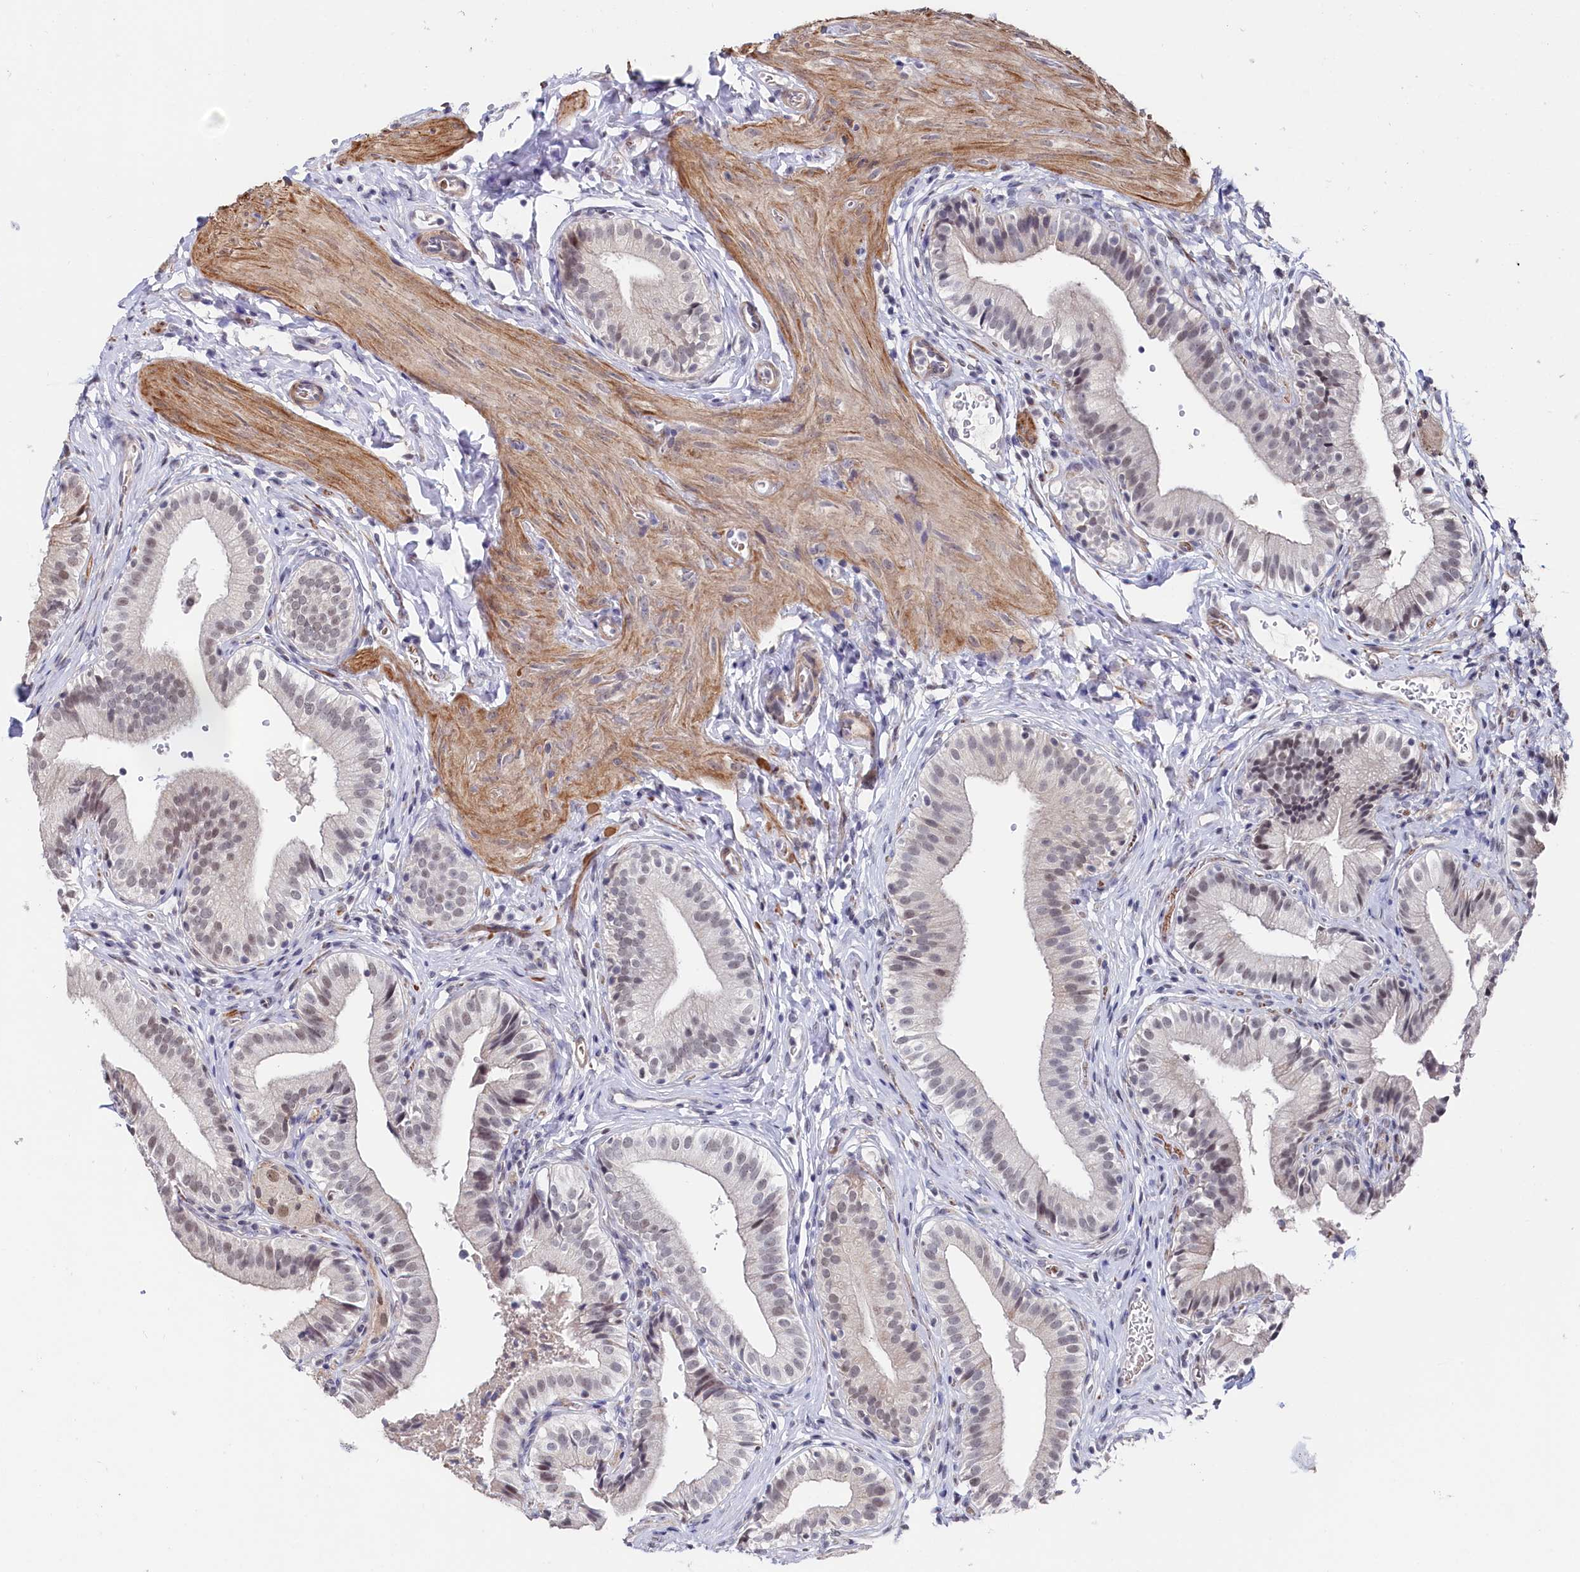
{"staining": {"intensity": "weak", "quantity": "<25%", "location": "nuclear"}, "tissue": "gallbladder", "cell_type": "Glandular cells", "image_type": "normal", "snomed": [{"axis": "morphology", "description": "Normal tissue, NOS"}, {"axis": "topography", "description": "Gallbladder"}], "caption": "This is an IHC histopathology image of unremarkable human gallbladder. There is no staining in glandular cells.", "gene": "TIGD4", "patient": {"sex": "female", "age": 47}}